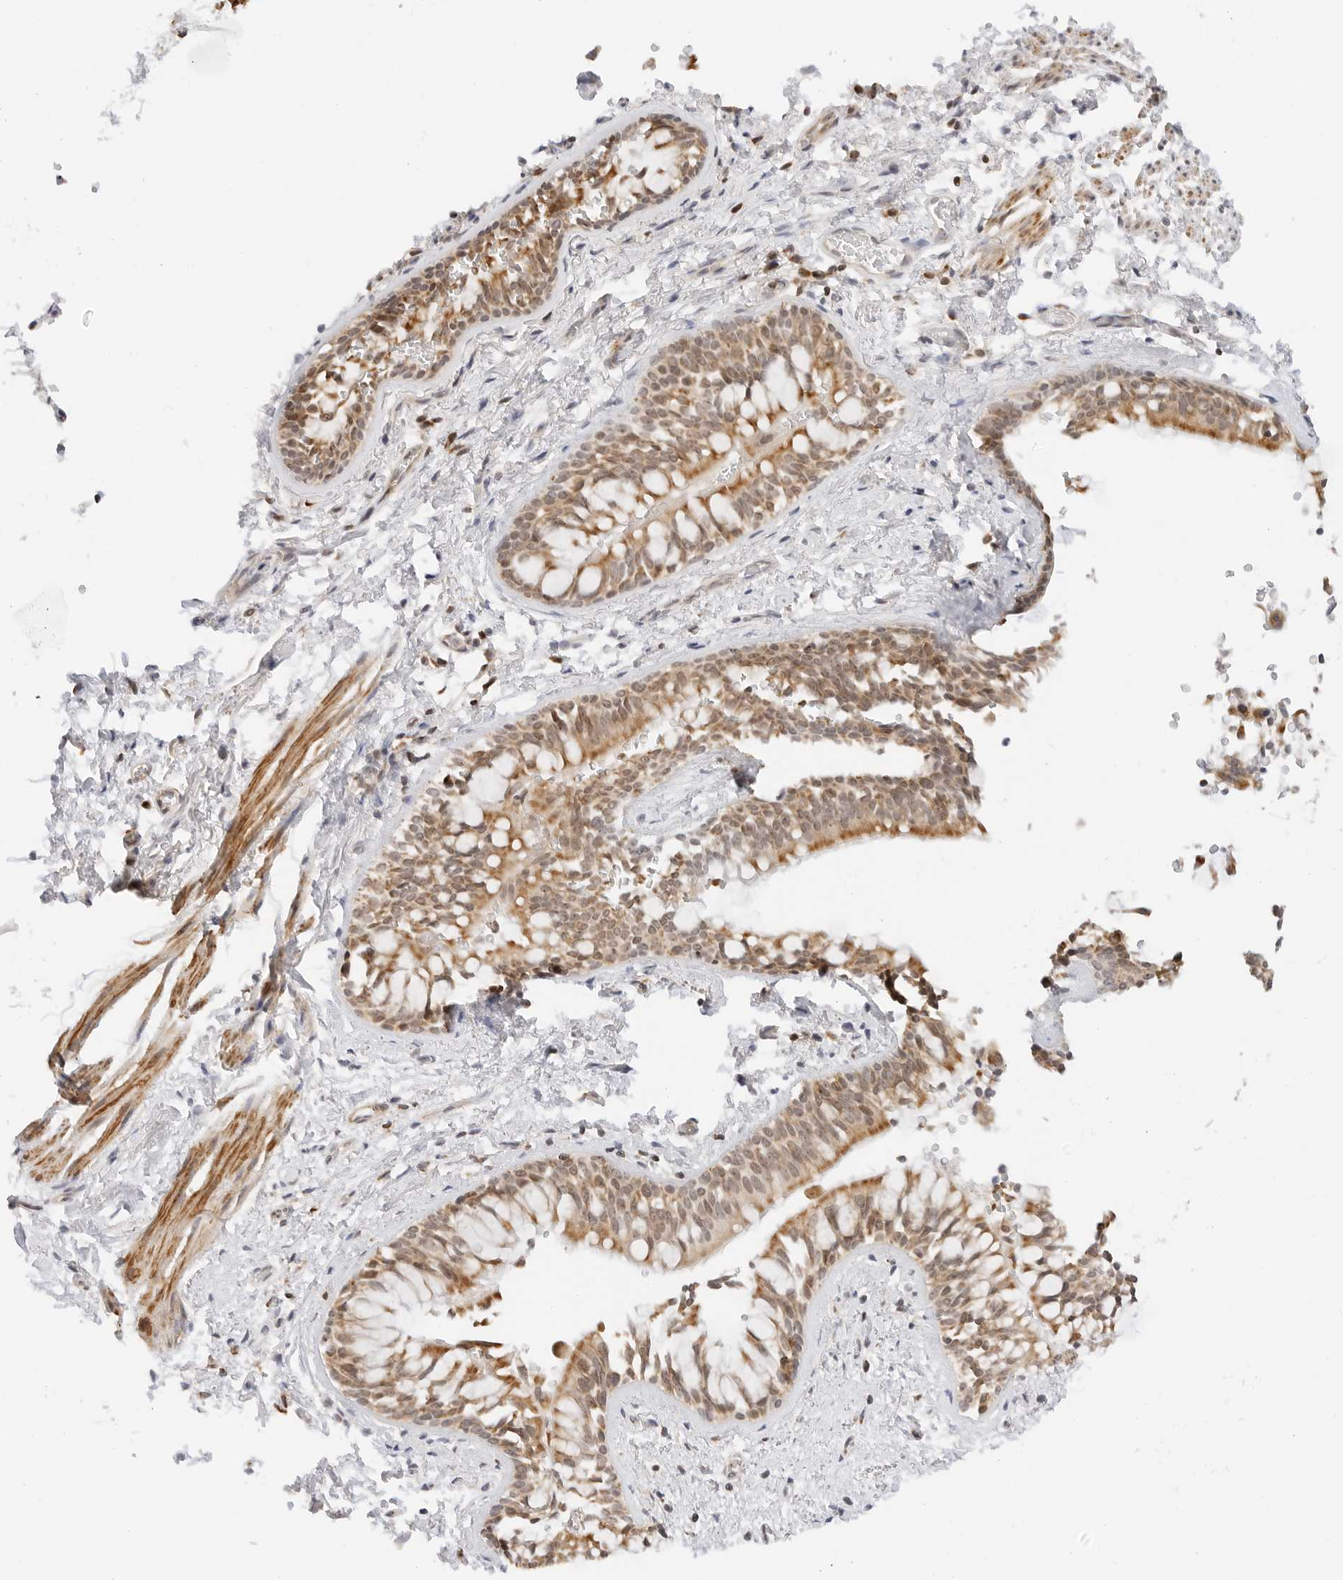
{"staining": {"intensity": "moderate", "quantity": ">75%", "location": "cytoplasmic/membranous,nuclear"}, "tissue": "bronchus", "cell_type": "Respiratory epithelial cells", "image_type": "normal", "snomed": [{"axis": "morphology", "description": "Normal tissue, NOS"}, {"axis": "morphology", "description": "Inflammation, NOS"}, {"axis": "topography", "description": "Cartilage tissue"}, {"axis": "topography", "description": "Bronchus"}, {"axis": "topography", "description": "Lung"}], "caption": "Protein expression analysis of normal human bronchus reveals moderate cytoplasmic/membranous,nuclear staining in approximately >75% of respiratory epithelial cells. Immunohistochemistry stains the protein in brown and the nuclei are stained blue.", "gene": "GORAB", "patient": {"sex": "female", "age": 64}}